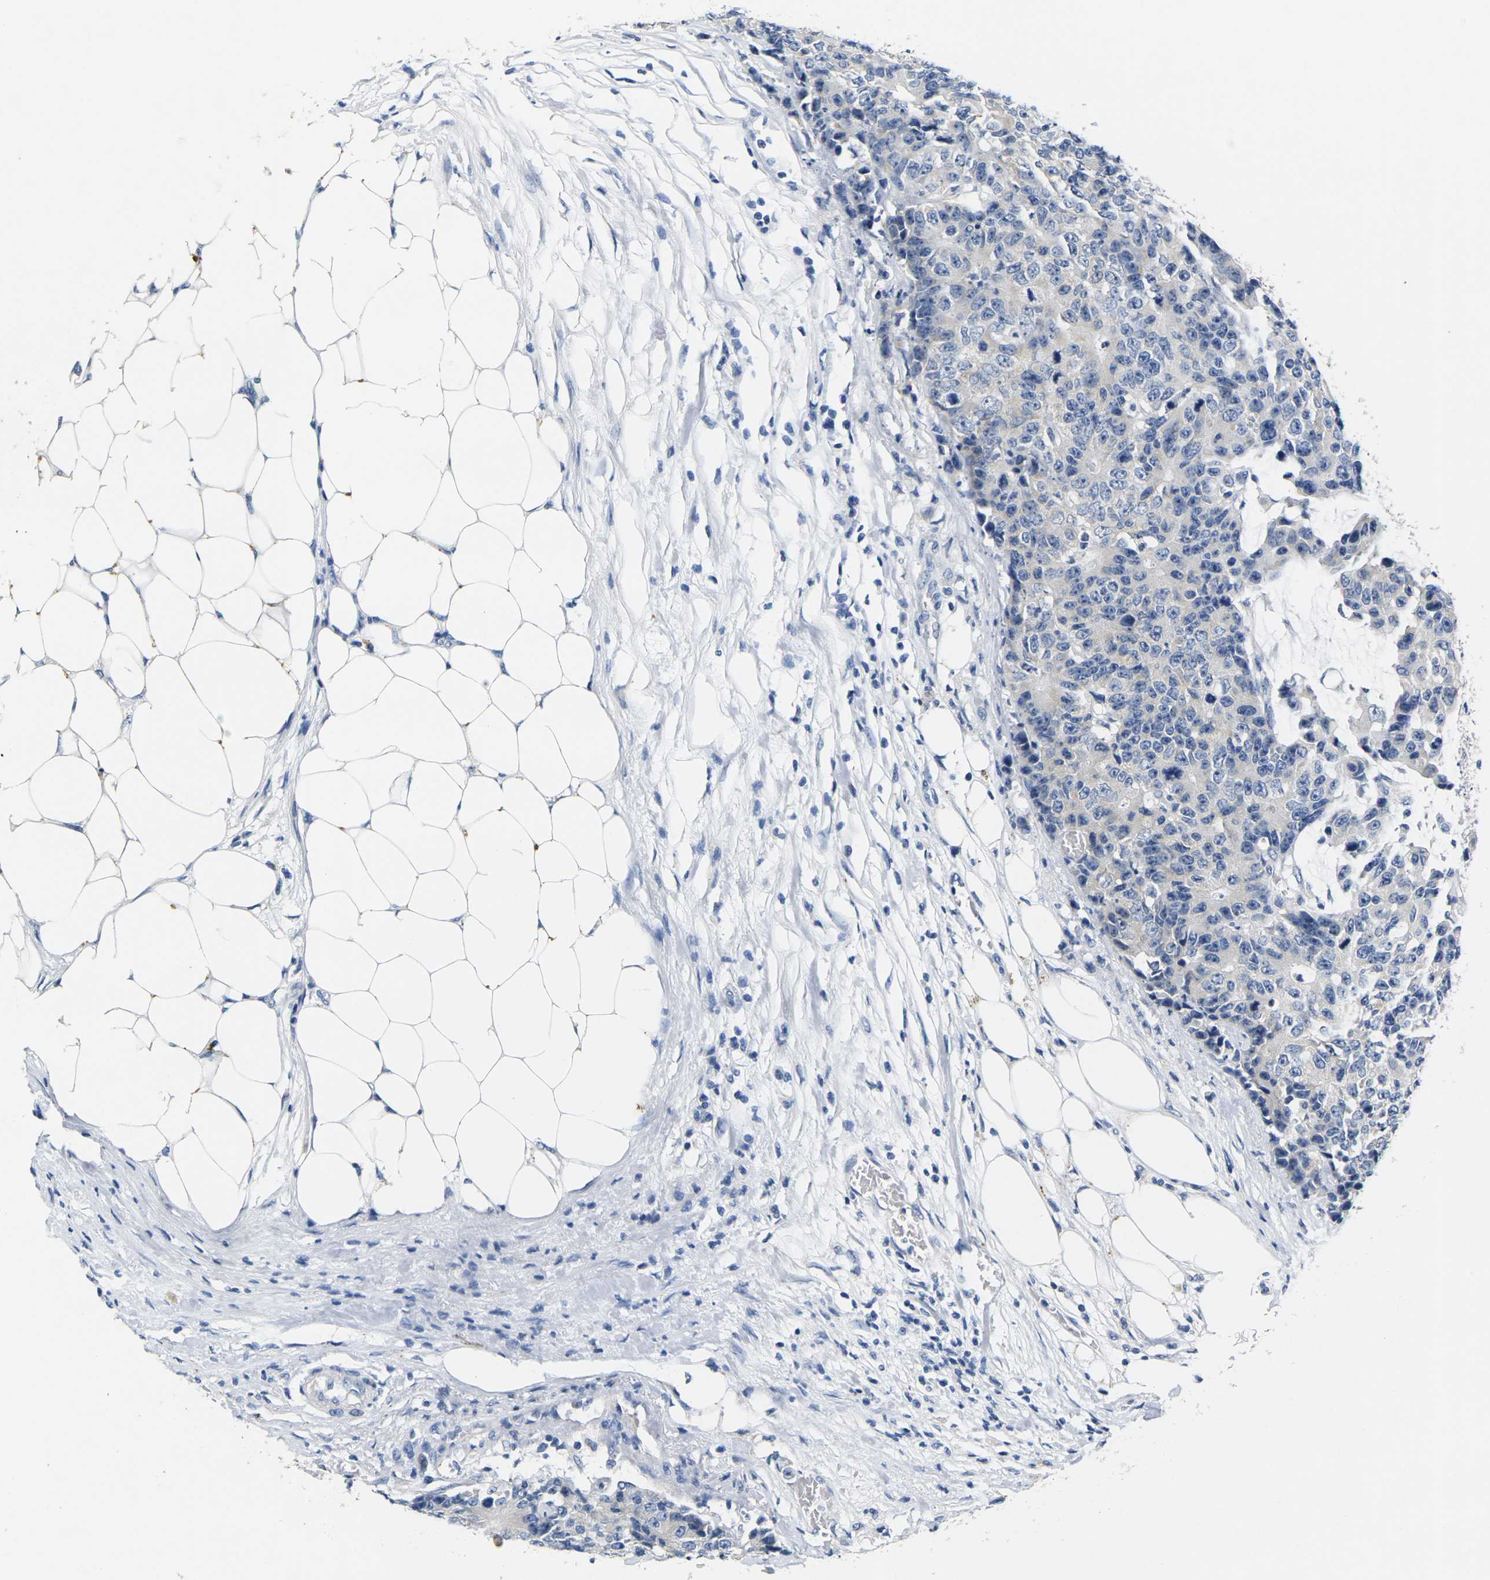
{"staining": {"intensity": "weak", "quantity": "<25%", "location": "cytoplasmic/membranous"}, "tissue": "colorectal cancer", "cell_type": "Tumor cells", "image_type": "cancer", "snomed": [{"axis": "morphology", "description": "Adenocarcinoma, NOS"}, {"axis": "topography", "description": "Colon"}], "caption": "The IHC photomicrograph has no significant staining in tumor cells of colorectal cancer tissue.", "gene": "NOCT", "patient": {"sex": "female", "age": 86}}